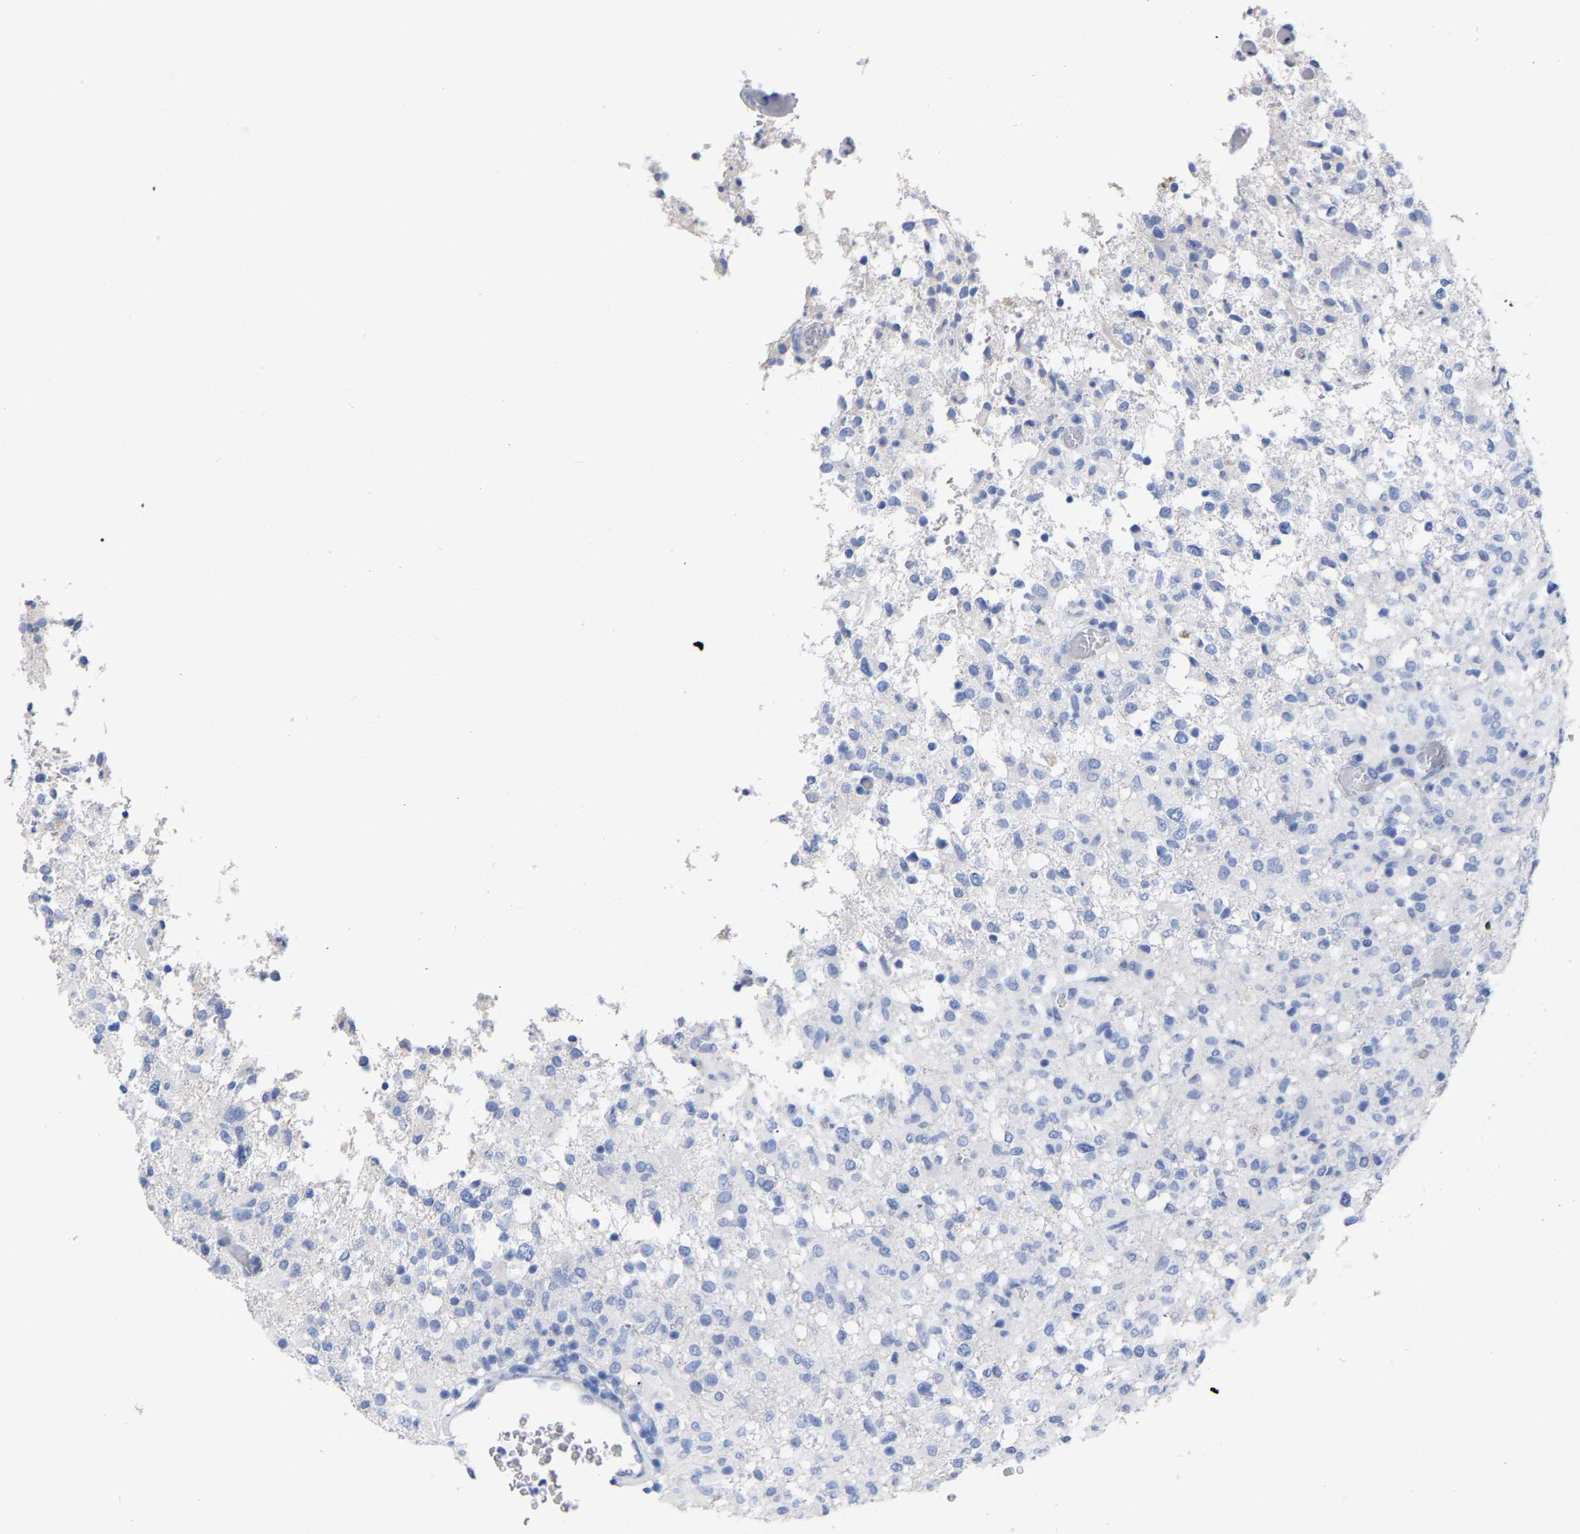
{"staining": {"intensity": "negative", "quantity": "none", "location": "none"}, "tissue": "glioma", "cell_type": "Tumor cells", "image_type": "cancer", "snomed": [{"axis": "morphology", "description": "Glioma, malignant, High grade"}, {"axis": "topography", "description": "Brain"}], "caption": "This is a image of immunohistochemistry staining of malignant glioma (high-grade), which shows no positivity in tumor cells. (DAB (3,3'-diaminobenzidine) IHC, high magnification).", "gene": "HAPLN1", "patient": {"sex": "female", "age": 57}}